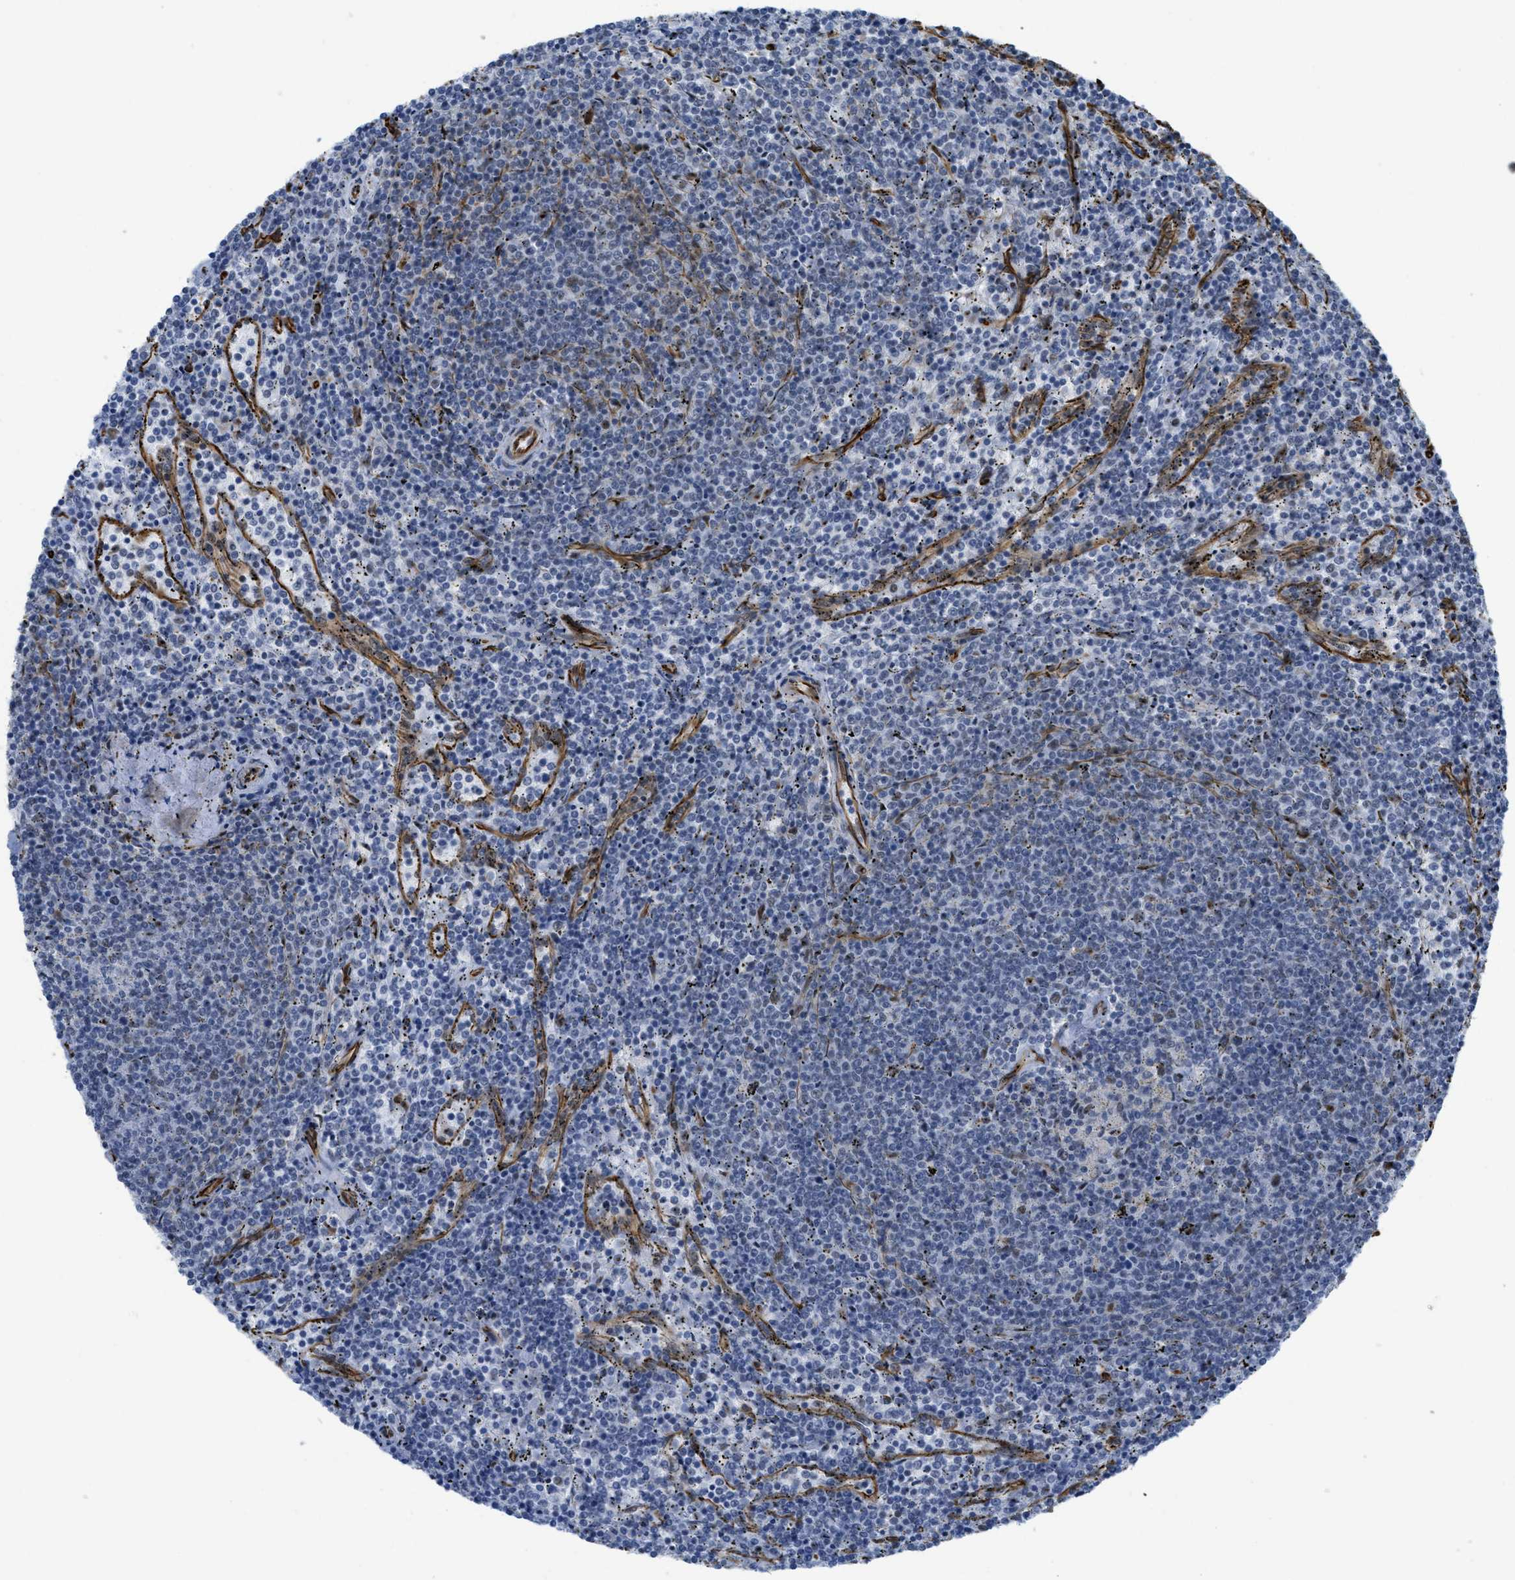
{"staining": {"intensity": "negative", "quantity": "none", "location": "none"}, "tissue": "lymphoma", "cell_type": "Tumor cells", "image_type": "cancer", "snomed": [{"axis": "morphology", "description": "Malignant lymphoma, non-Hodgkin's type, Low grade"}, {"axis": "topography", "description": "Spleen"}], "caption": "Photomicrograph shows no protein expression in tumor cells of lymphoma tissue.", "gene": "LRRC8B", "patient": {"sex": "female", "age": 50}}